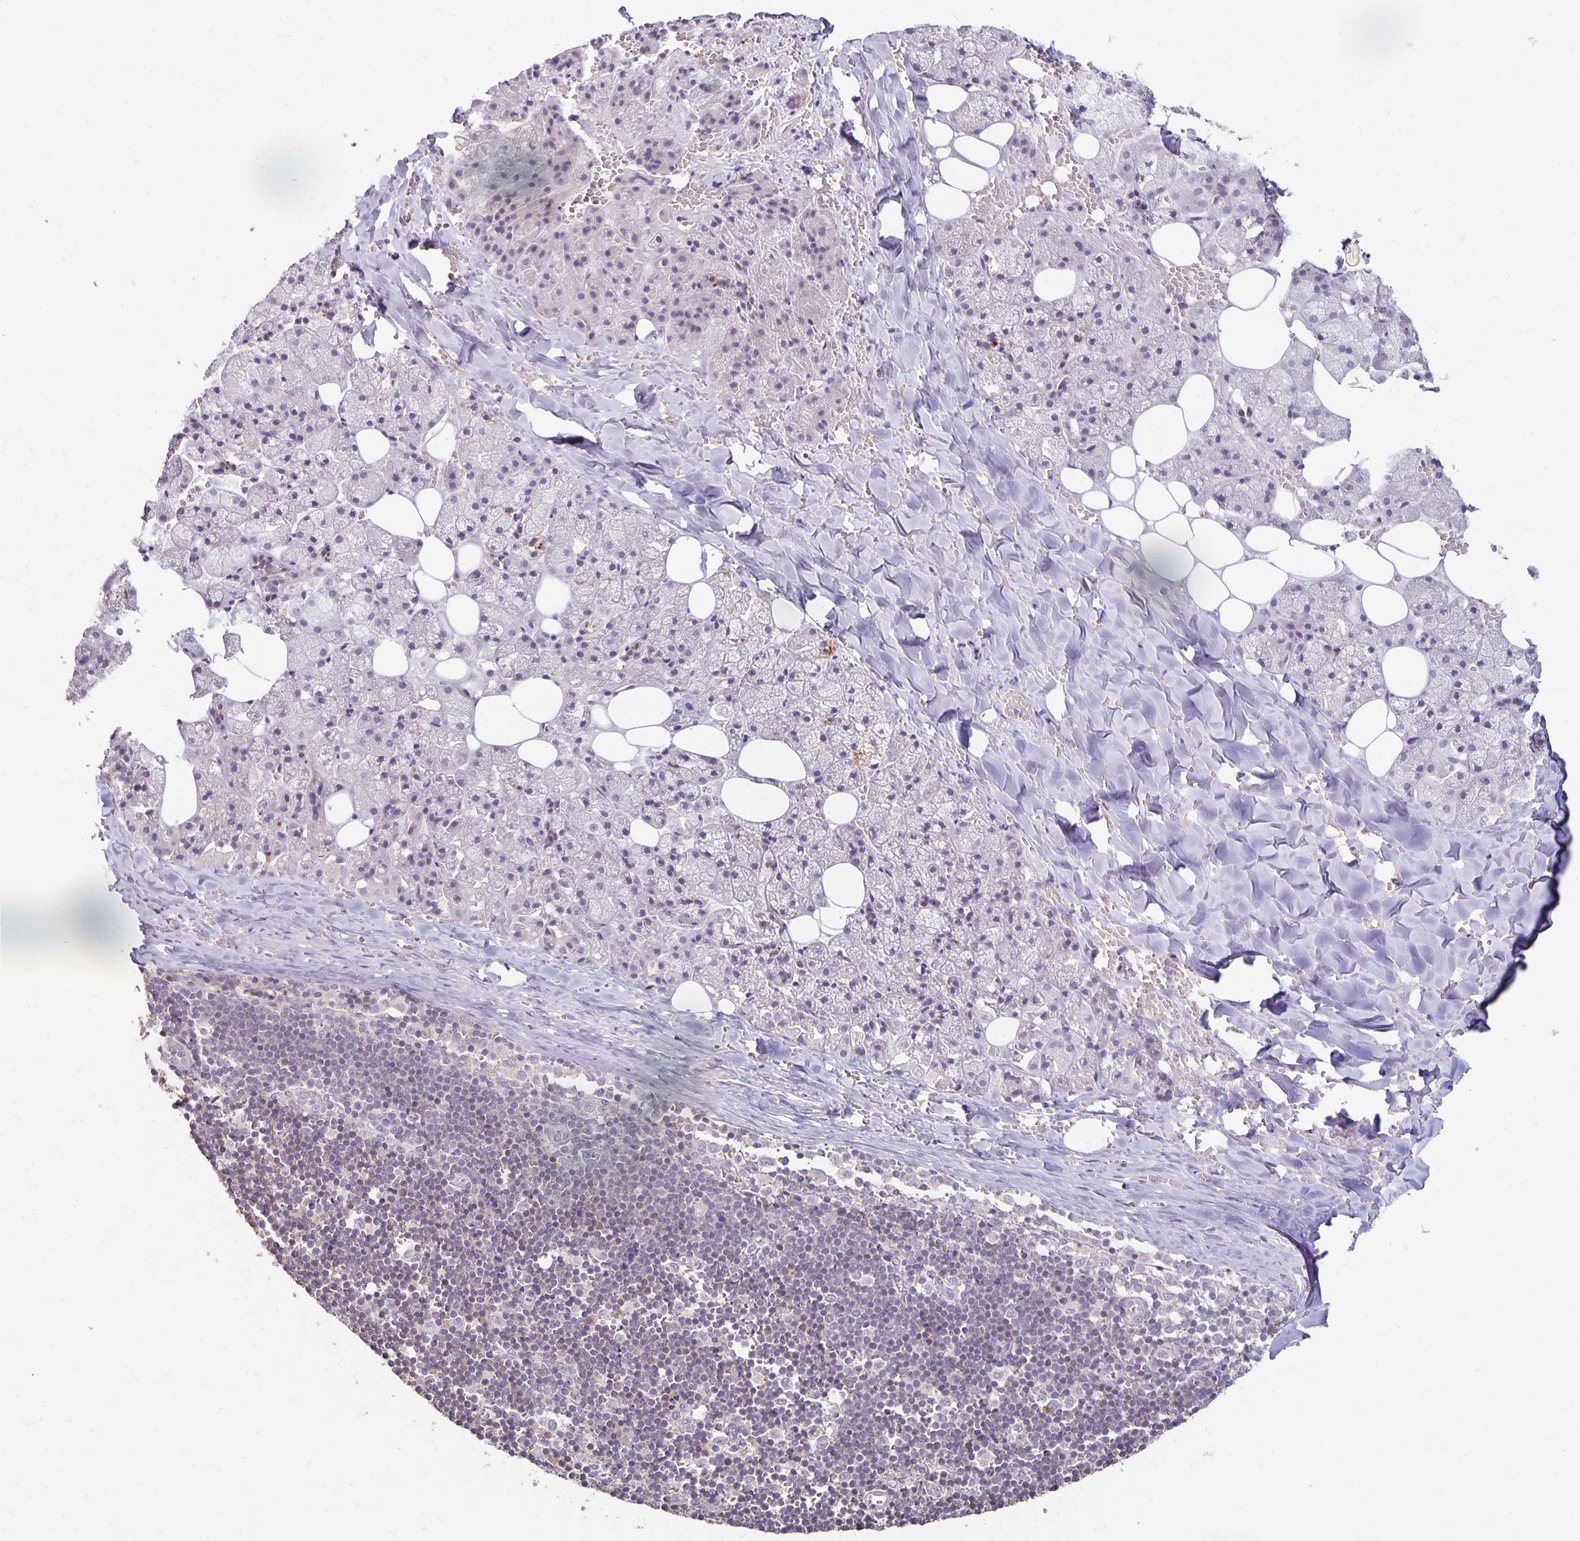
{"staining": {"intensity": "moderate", "quantity": "<25%", "location": "cytoplasmic/membranous"}, "tissue": "salivary gland", "cell_type": "Glandular cells", "image_type": "normal", "snomed": [{"axis": "morphology", "description": "Normal tissue, NOS"}, {"axis": "topography", "description": "Salivary gland"}, {"axis": "topography", "description": "Peripheral nerve tissue"}], "caption": "Approximately <25% of glandular cells in benign human salivary gland exhibit moderate cytoplasmic/membranous protein expression as visualized by brown immunohistochemical staining.", "gene": "CST6", "patient": {"sex": "male", "age": 38}}